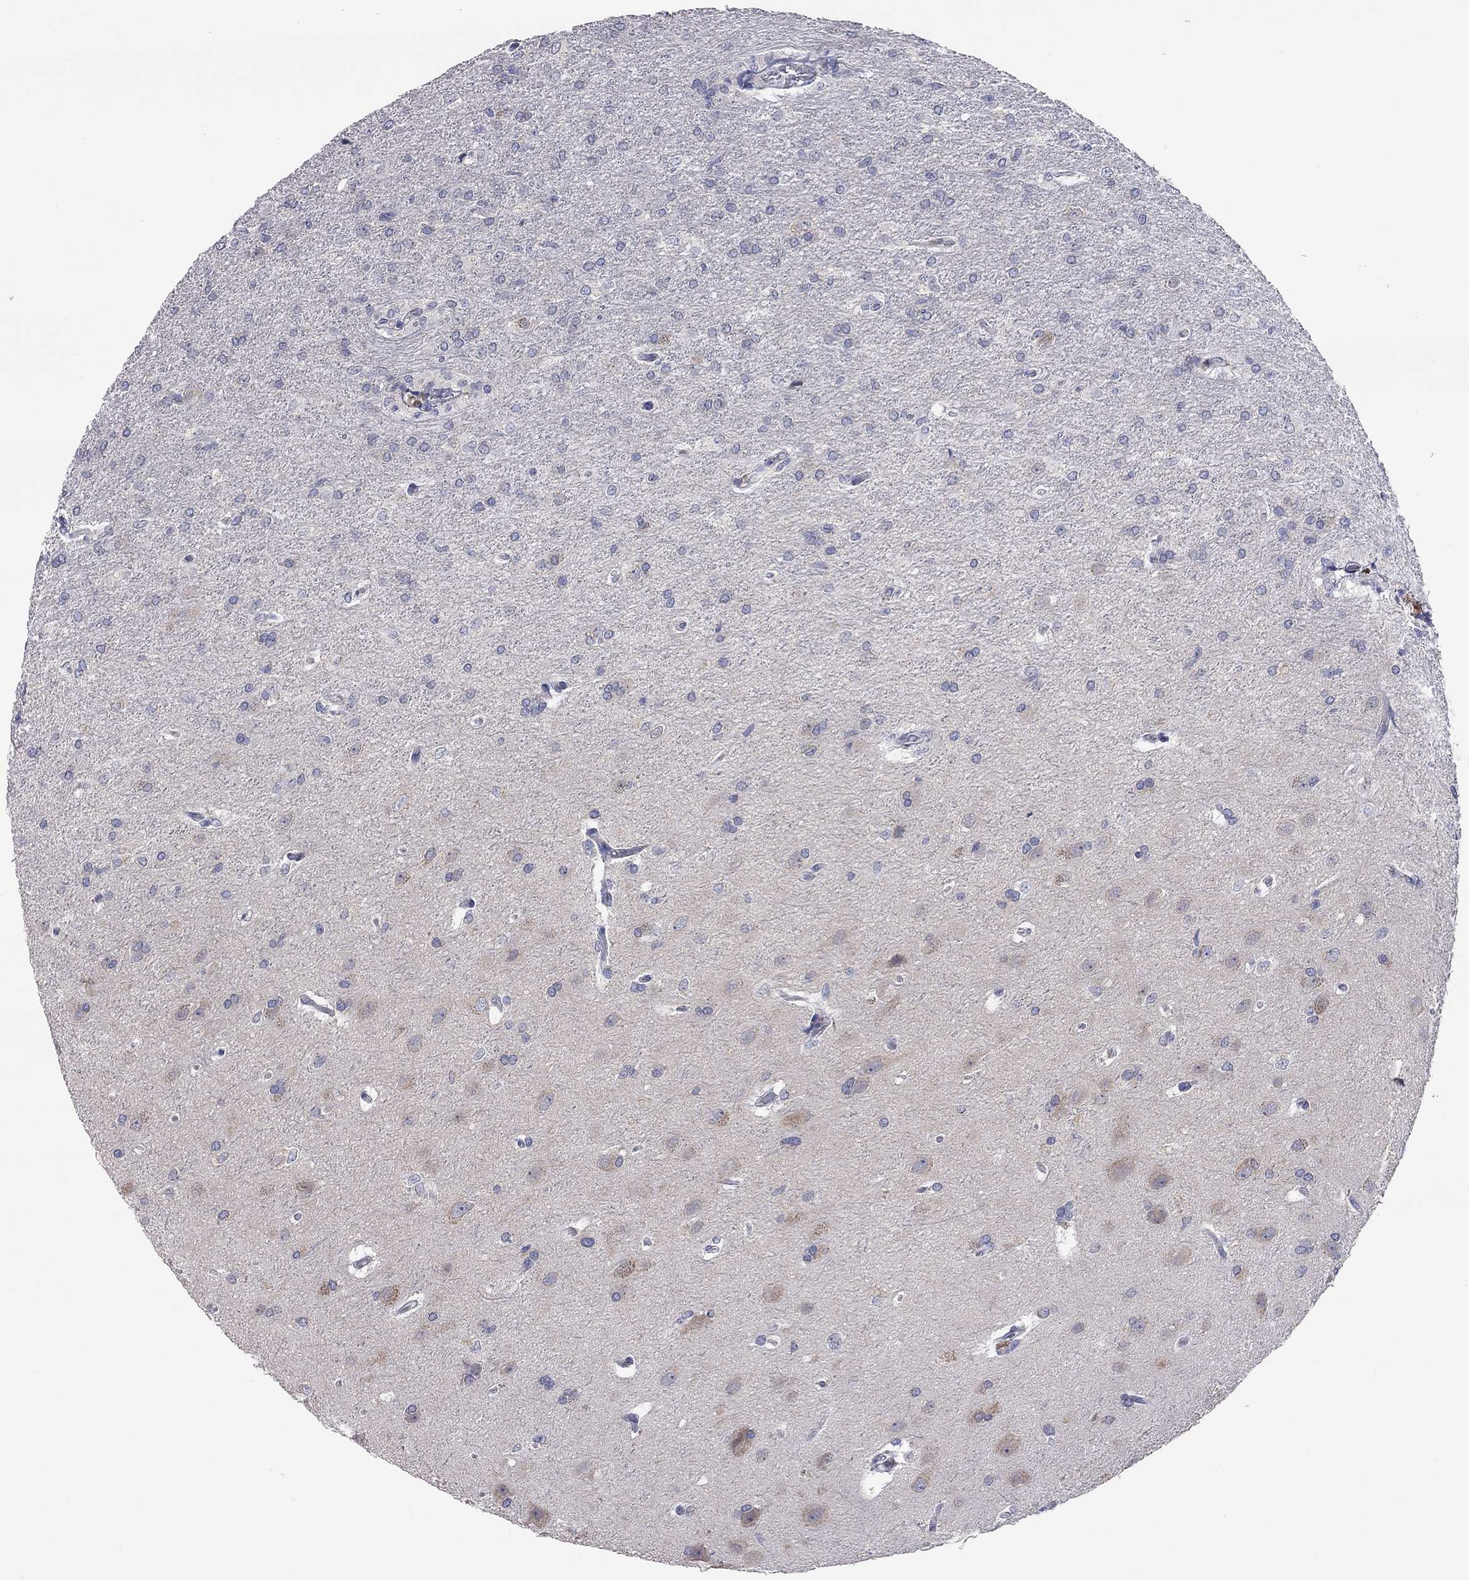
{"staining": {"intensity": "negative", "quantity": "none", "location": "none"}, "tissue": "glioma", "cell_type": "Tumor cells", "image_type": "cancer", "snomed": [{"axis": "morphology", "description": "Glioma, malignant, High grade"}, {"axis": "topography", "description": "Brain"}], "caption": "High magnification brightfield microscopy of glioma stained with DAB (brown) and counterstained with hematoxylin (blue): tumor cells show no significant staining. (DAB (3,3'-diaminobenzidine) immunohistochemistry (IHC) with hematoxylin counter stain).", "gene": "OPRK1", "patient": {"sex": "male", "age": 68}}